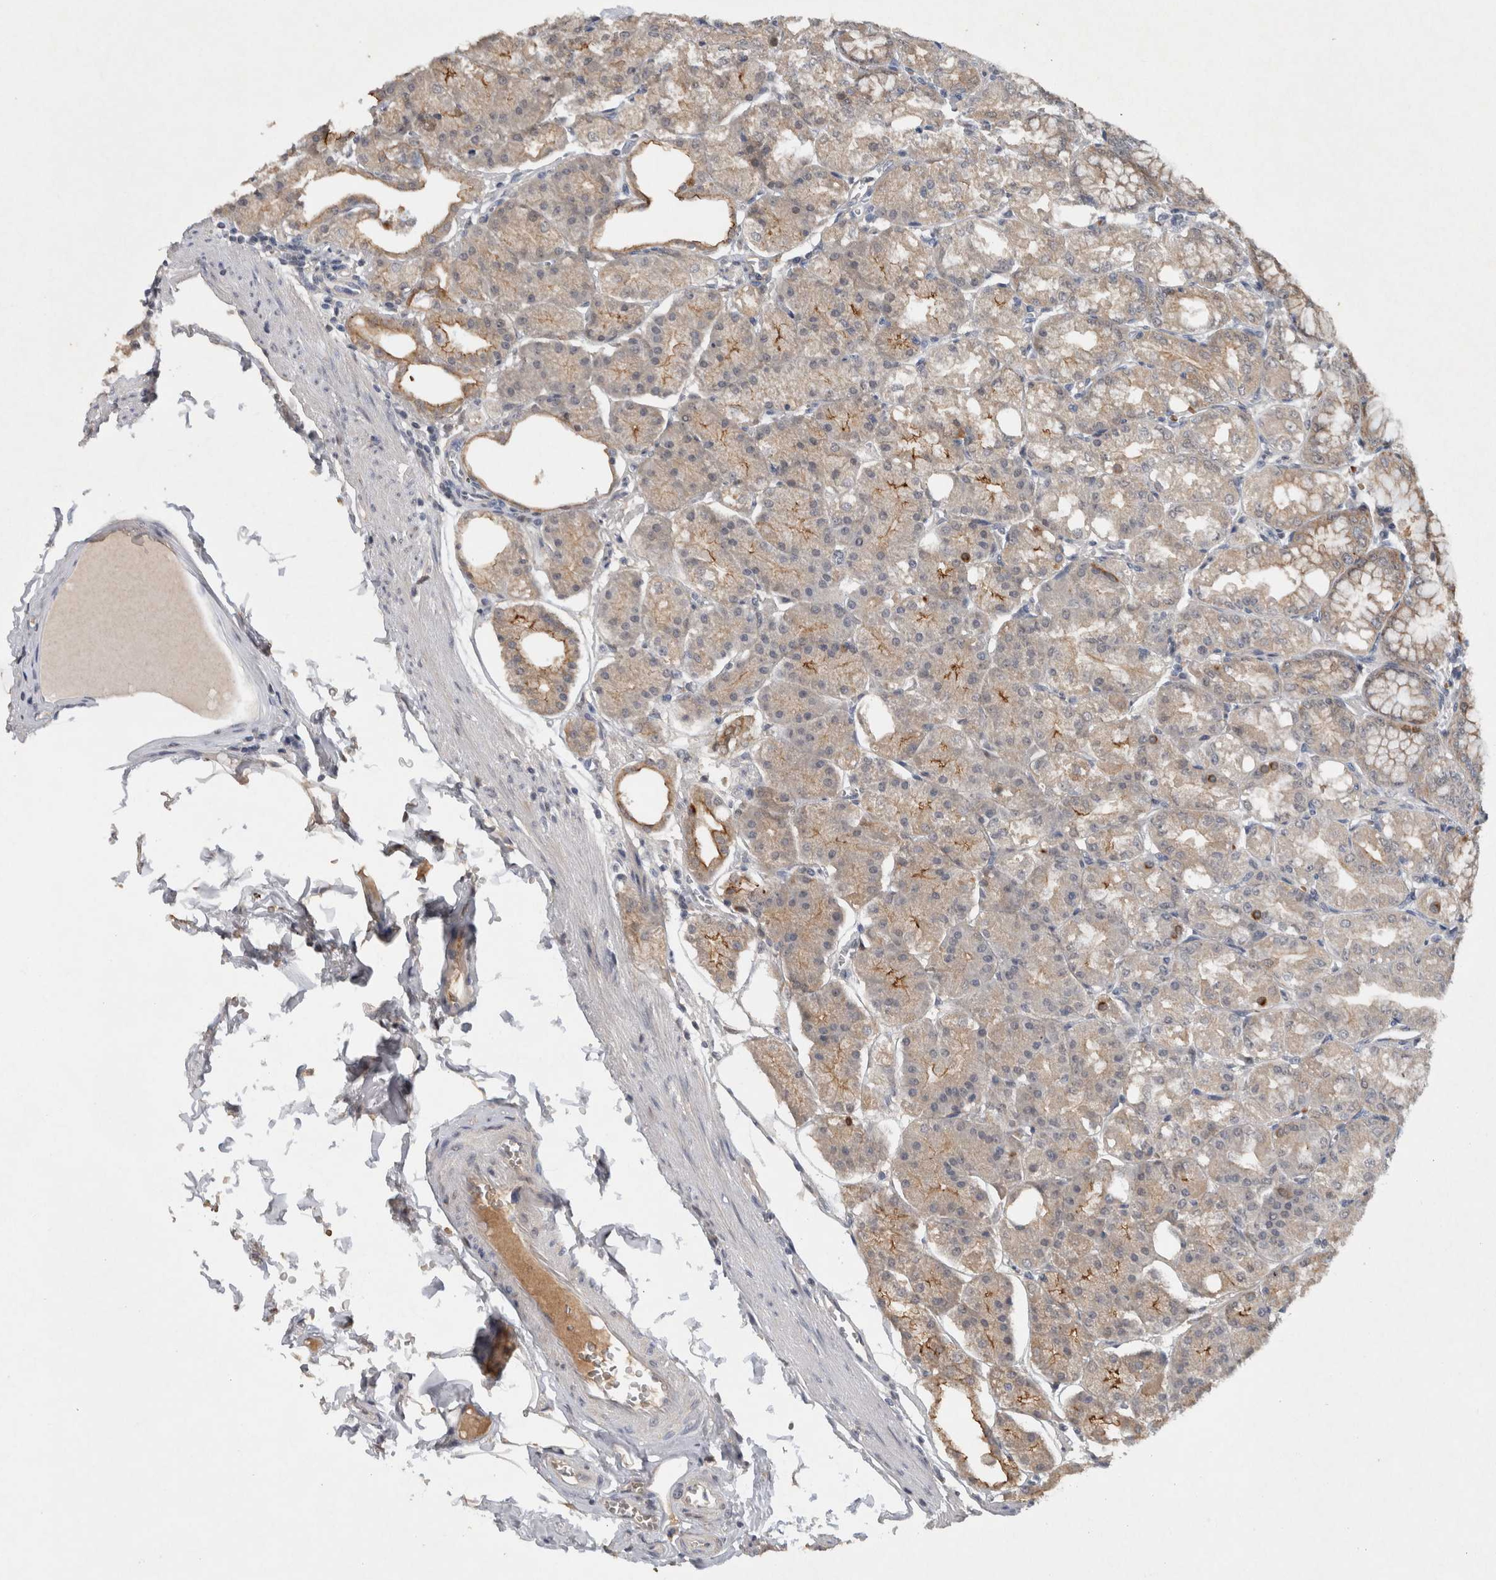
{"staining": {"intensity": "moderate", "quantity": "<25%", "location": "cytoplasmic/membranous"}, "tissue": "stomach", "cell_type": "Glandular cells", "image_type": "normal", "snomed": [{"axis": "morphology", "description": "Normal tissue, NOS"}, {"axis": "topography", "description": "Stomach, lower"}], "caption": "Glandular cells reveal moderate cytoplasmic/membranous expression in about <25% of cells in unremarkable stomach.", "gene": "HEXD", "patient": {"sex": "male", "age": 71}}